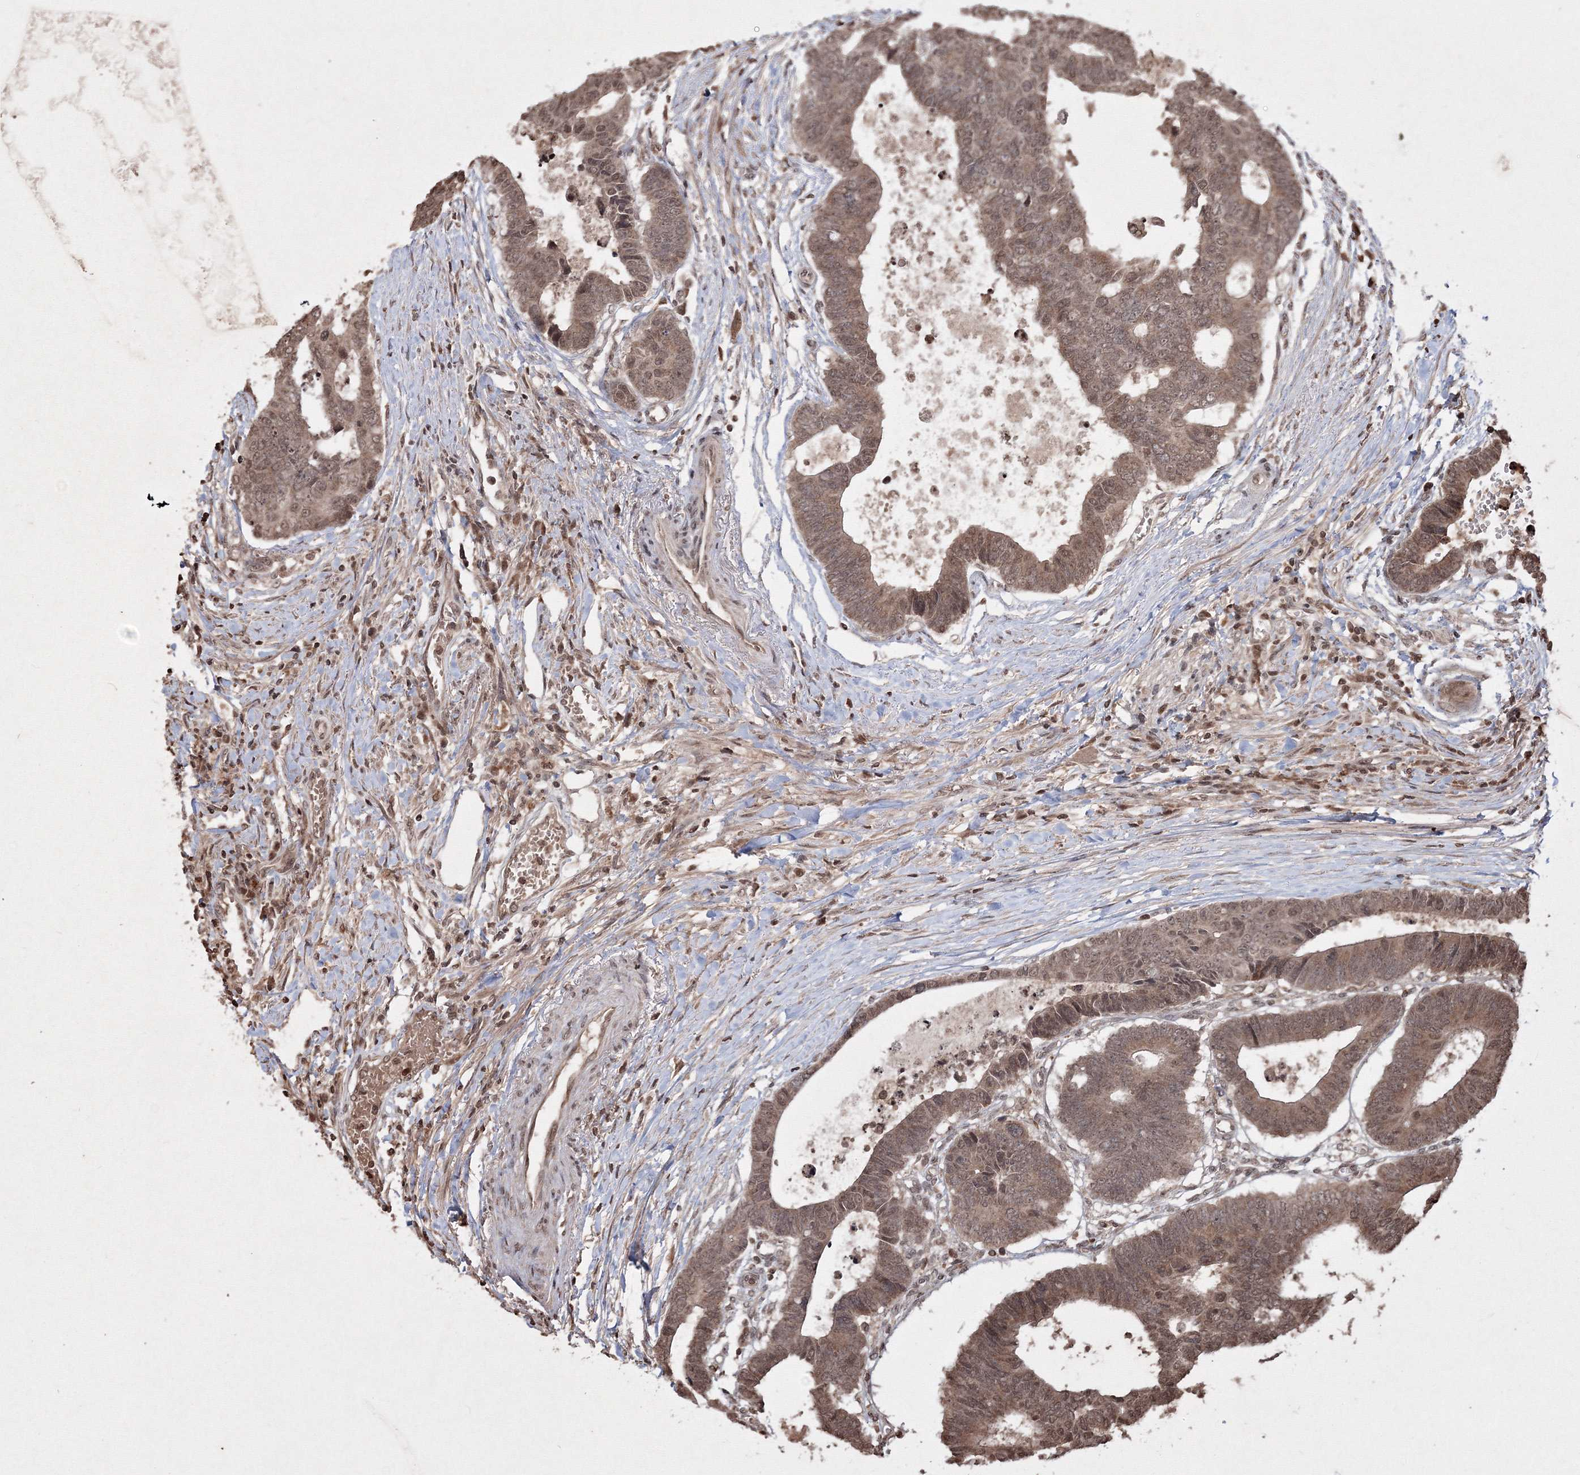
{"staining": {"intensity": "moderate", "quantity": ">75%", "location": "cytoplasmic/membranous,nuclear"}, "tissue": "colorectal cancer", "cell_type": "Tumor cells", "image_type": "cancer", "snomed": [{"axis": "morphology", "description": "Adenocarcinoma, NOS"}, {"axis": "topography", "description": "Rectum"}], "caption": "Colorectal cancer was stained to show a protein in brown. There is medium levels of moderate cytoplasmic/membranous and nuclear staining in approximately >75% of tumor cells.", "gene": "PEX13", "patient": {"sex": "male", "age": 84}}